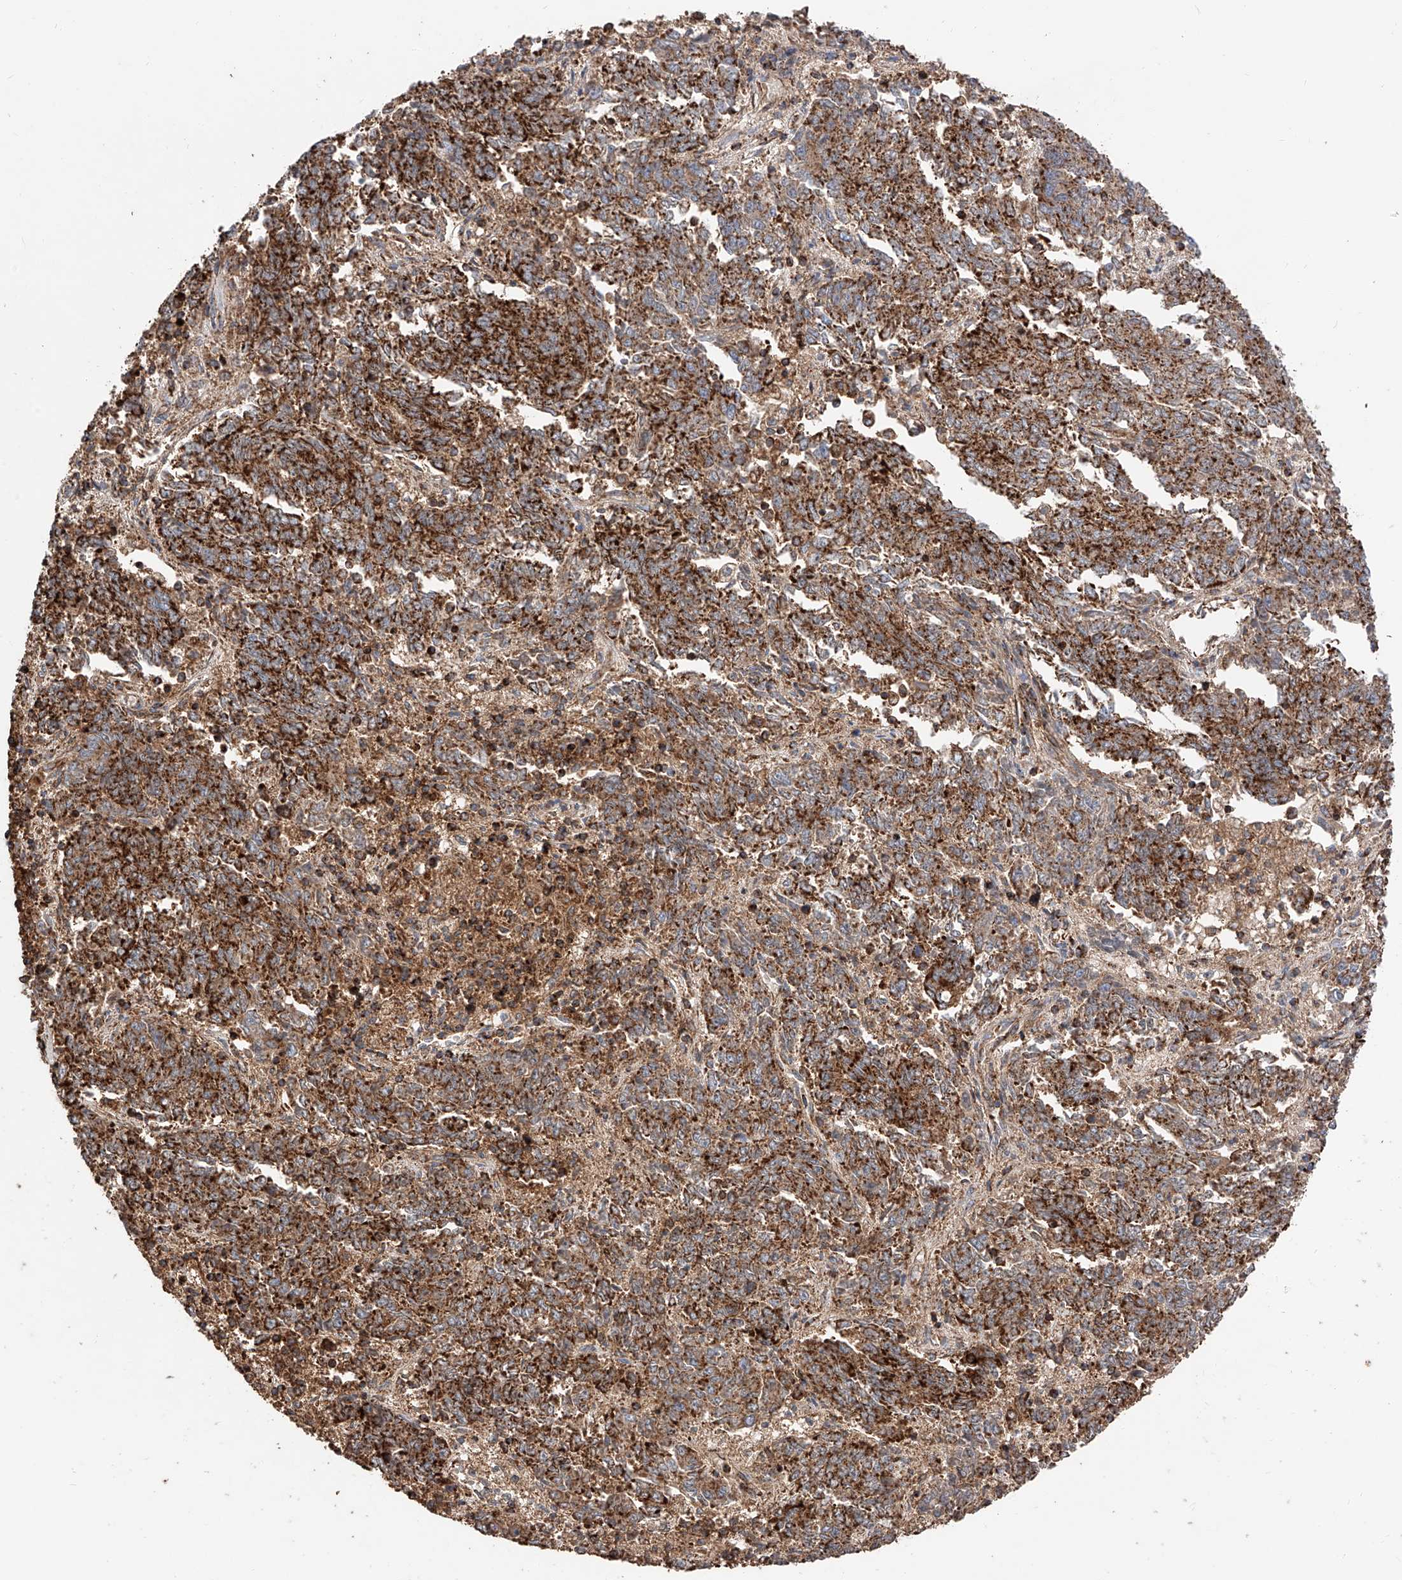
{"staining": {"intensity": "strong", "quantity": ">75%", "location": "cytoplasmic/membranous"}, "tissue": "endometrial cancer", "cell_type": "Tumor cells", "image_type": "cancer", "snomed": [{"axis": "morphology", "description": "Adenocarcinoma, NOS"}, {"axis": "topography", "description": "Endometrium"}], "caption": "Immunohistochemistry micrograph of endometrial cancer (adenocarcinoma) stained for a protein (brown), which shows high levels of strong cytoplasmic/membranous staining in about >75% of tumor cells.", "gene": "PISD", "patient": {"sex": "female", "age": 80}}